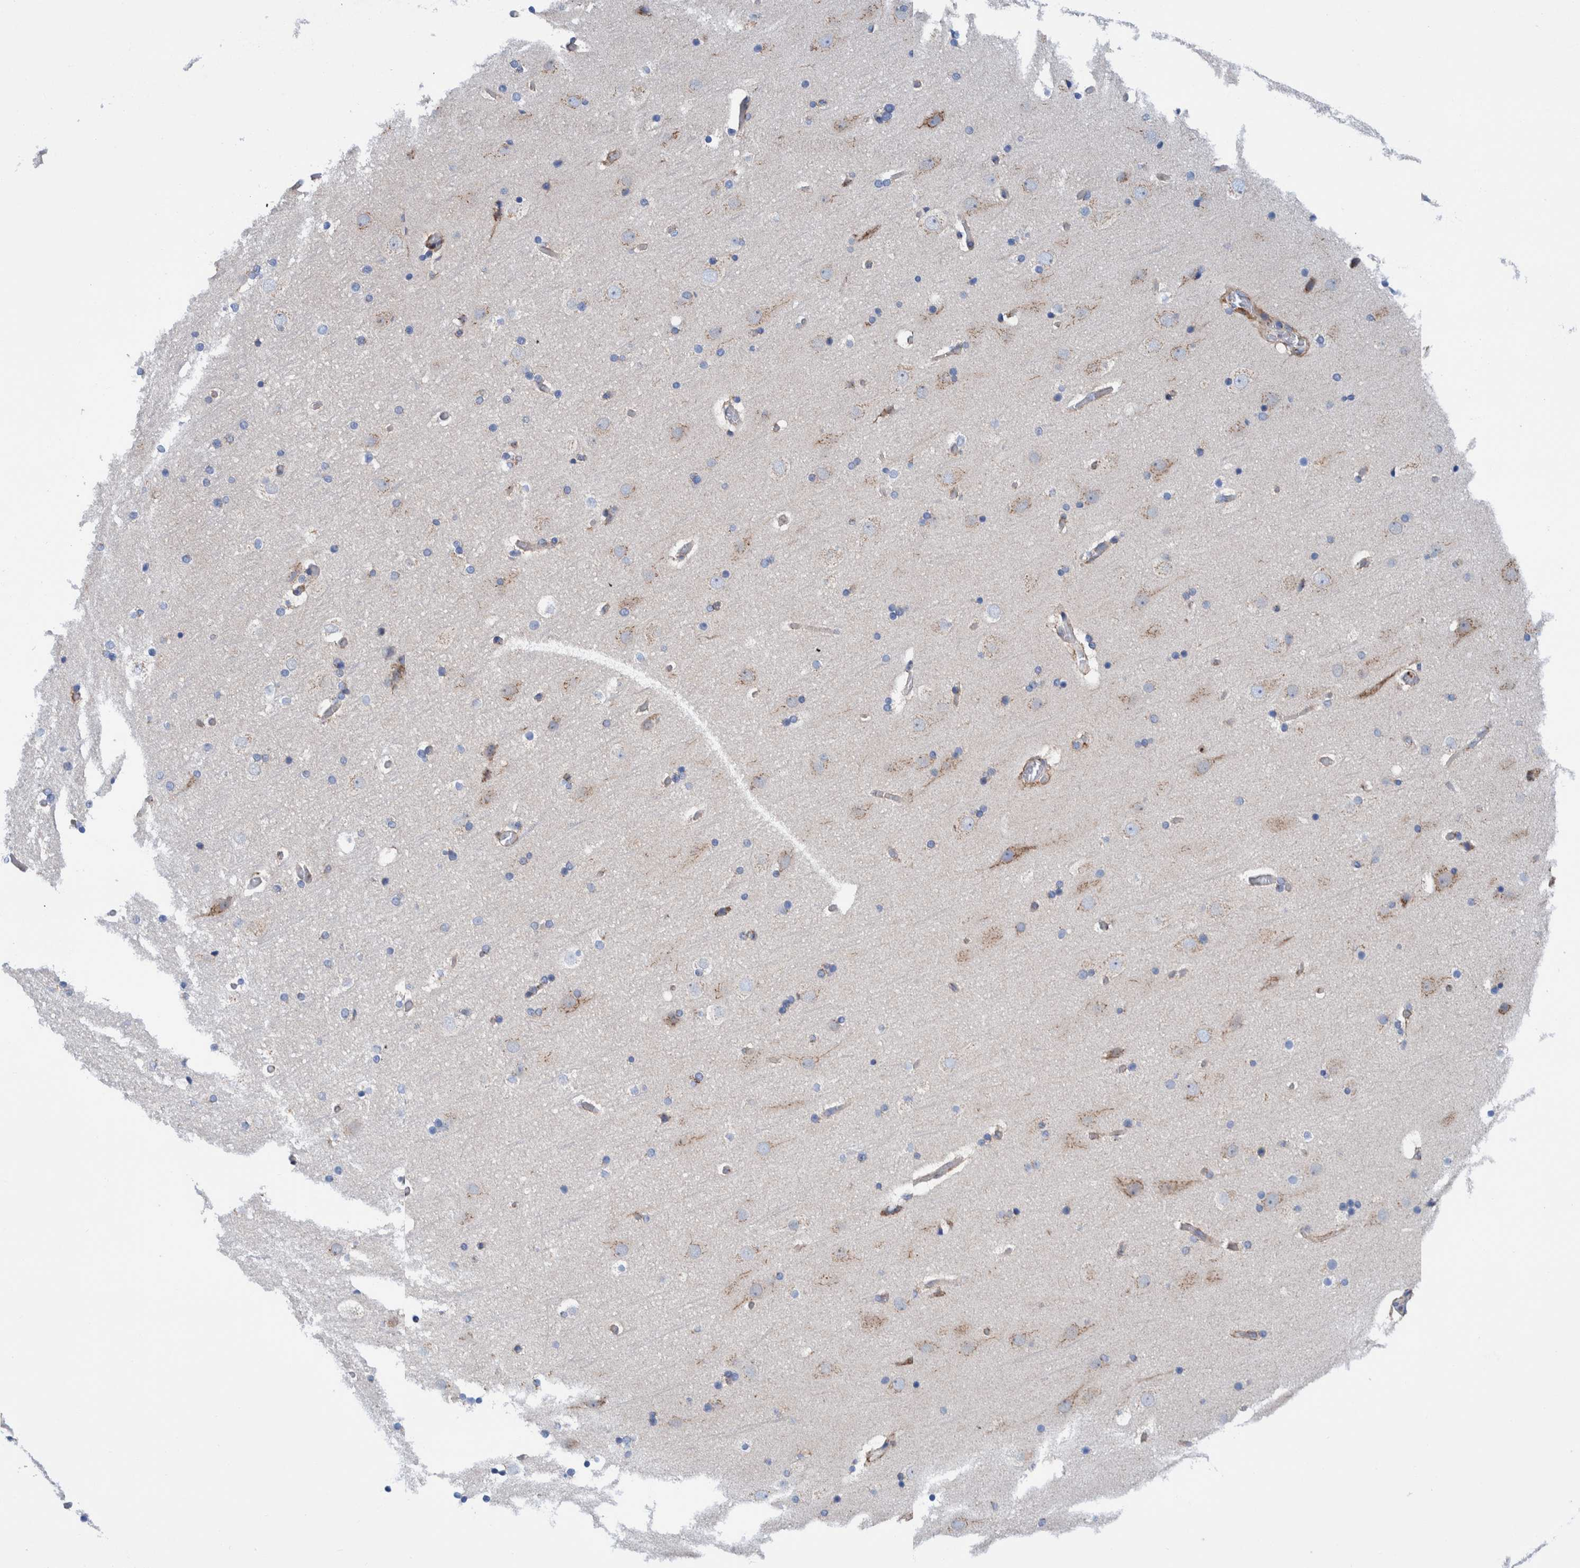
{"staining": {"intensity": "moderate", "quantity": ">75%", "location": "cytoplasmic/membranous"}, "tissue": "cerebral cortex", "cell_type": "Endothelial cells", "image_type": "normal", "snomed": [{"axis": "morphology", "description": "Normal tissue, NOS"}, {"axis": "topography", "description": "Cerebral cortex"}], "caption": "Immunohistochemical staining of unremarkable cerebral cortex exhibits moderate cytoplasmic/membranous protein positivity in approximately >75% of endothelial cells.", "gene": "TRIM58", "patient": {"sex": "male", "age": 57}}